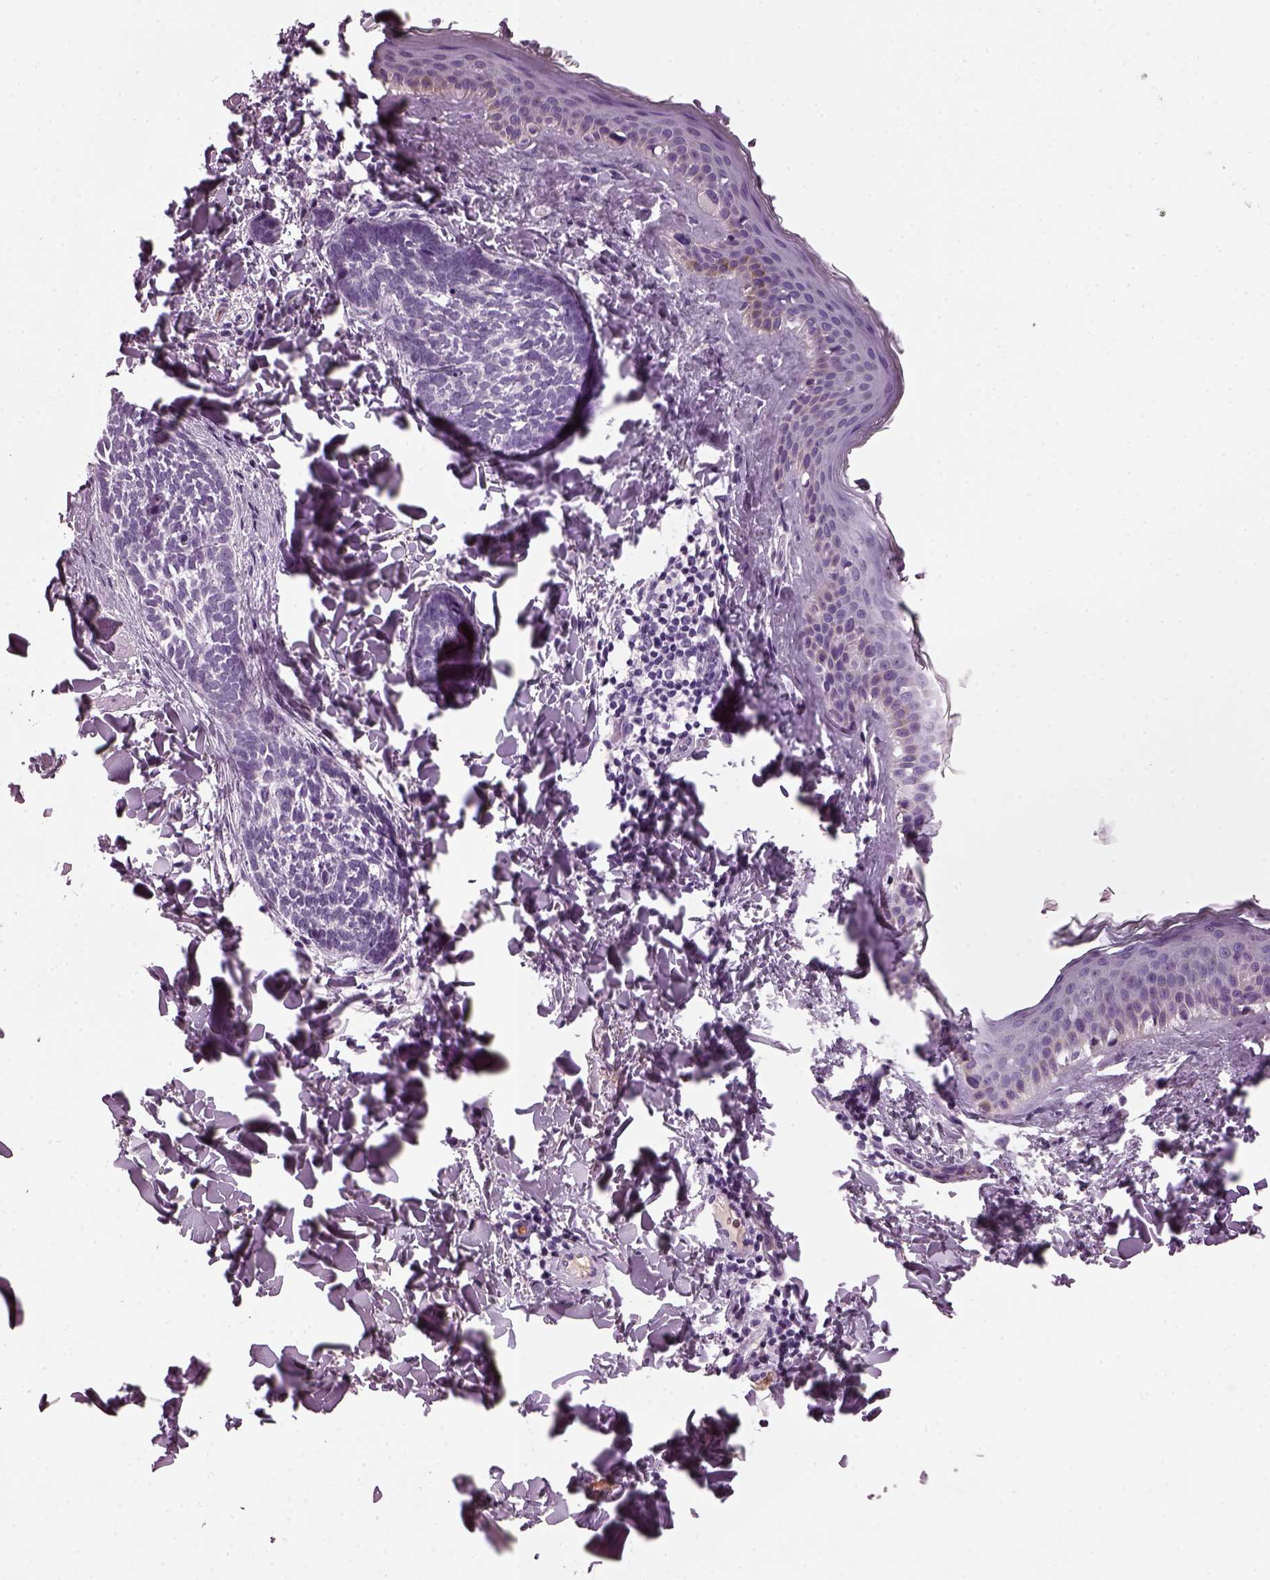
{"staining": {"intensity": "negative", "quantity": "none", "location": "none"}, "tissue": "skin cancer", "cell_type": "Tumor cells", "image_type": "cancer", "snomed": [{"axis": "morphology", "description": "Normal tissue, NOS"}, {"axis": "morphology", "description": "Basal cell carcinoma"}, {"axis": "topography", "description": "Skin"}], "caption": "Skin basal cell carcinoma was stained to show a protein in brown. There is no significant positivity in tumor cells.", "gene": "DPYSL5", "patient": {"sex": "male", "age": 46}}